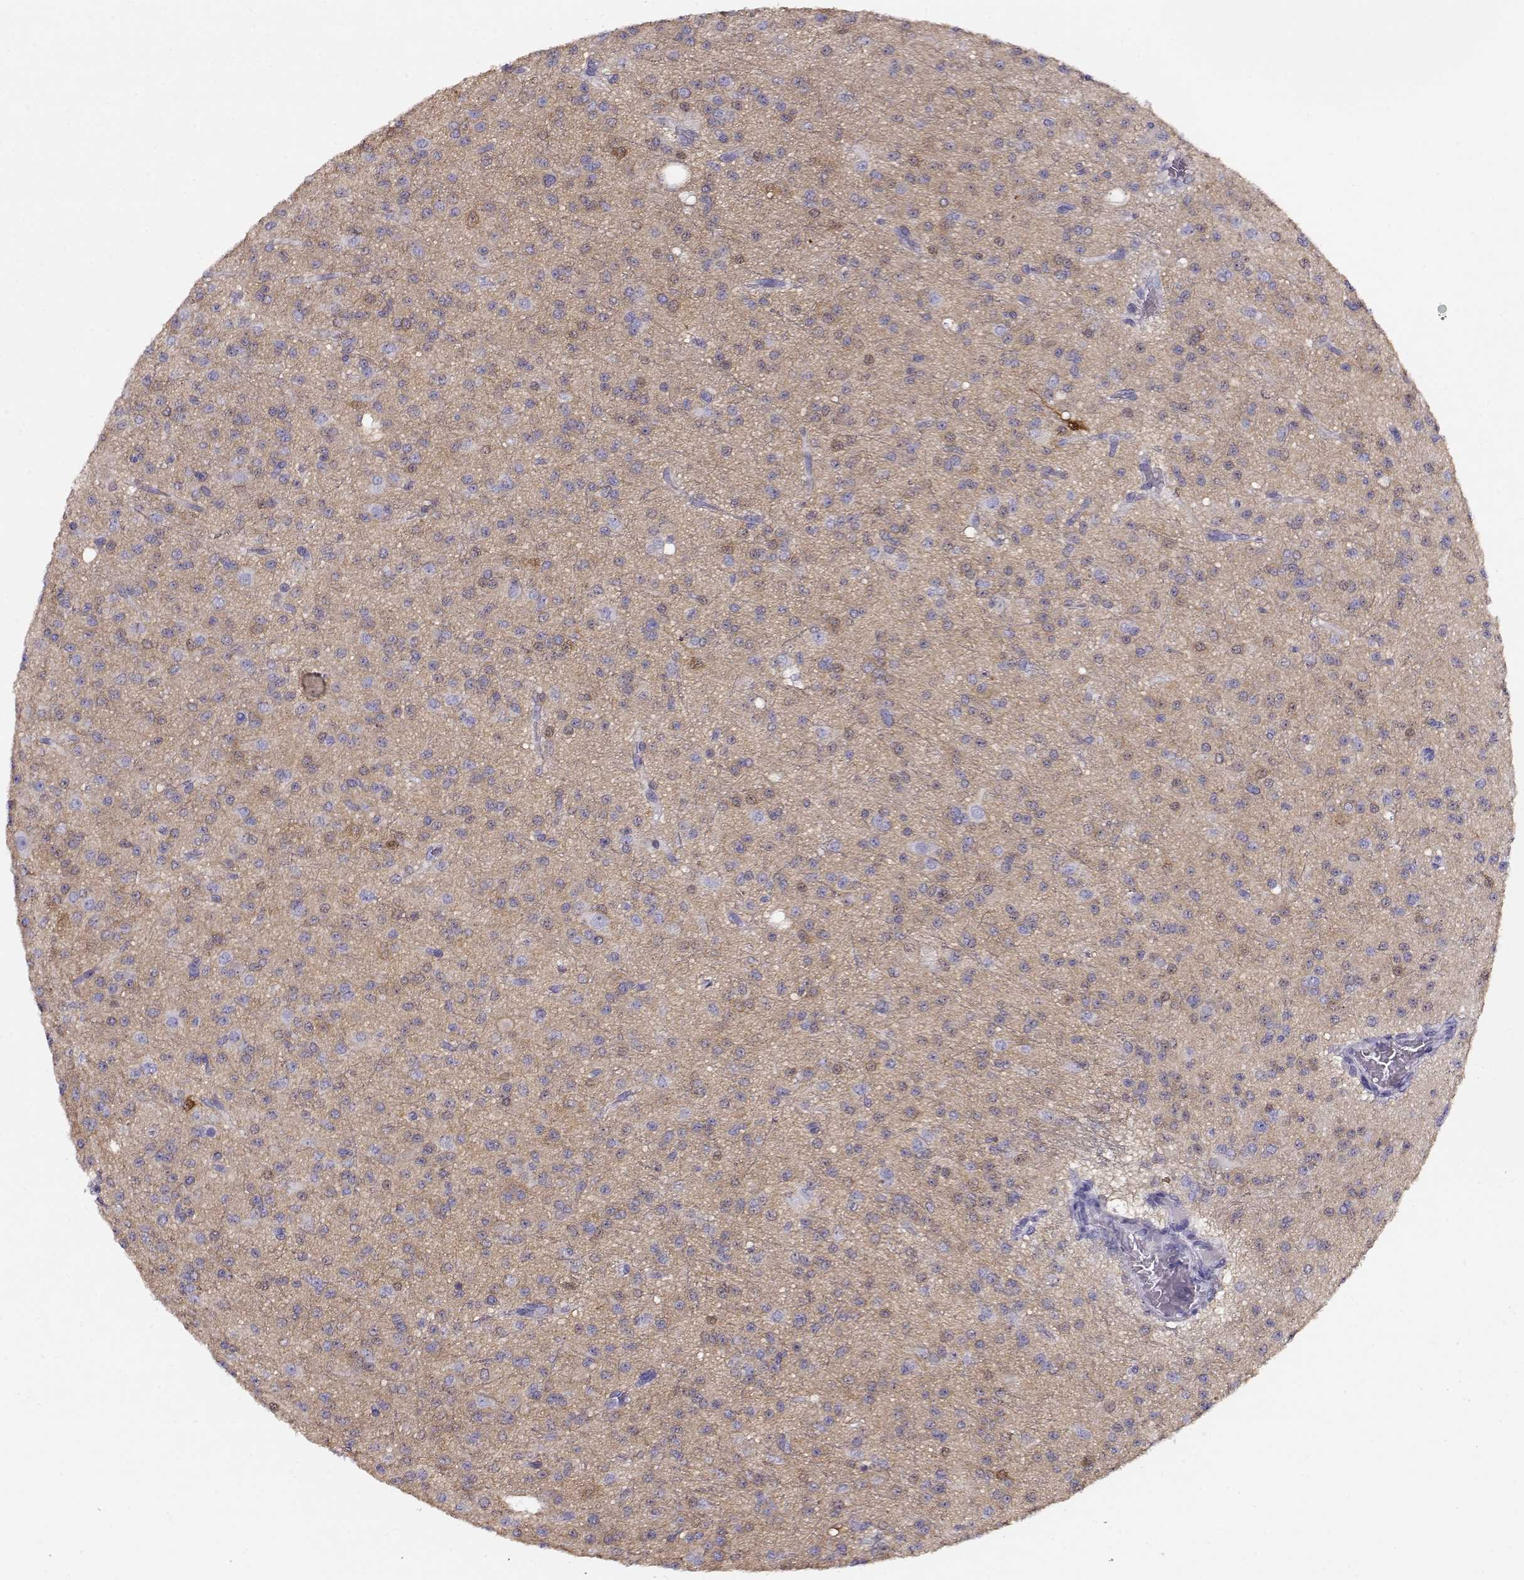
{"staining": {"intensity": "negative", "quantity": "none", "location": "none"}, "tissue": "glioma", "cell_type": "Tumor cells", "image_type": "cancer", "snomed": [{"axis": "morphology", "description": "Glioma, malignant, Low grade"}, {"axis": "topography", "description": "Brain"}], "caption": "Protein analysis of malignant glioma (low-grade) exhibits no significant positivity in tumor cells.", "gene": "NDRG4", "patient": {"sex": "male", "age": 27}}